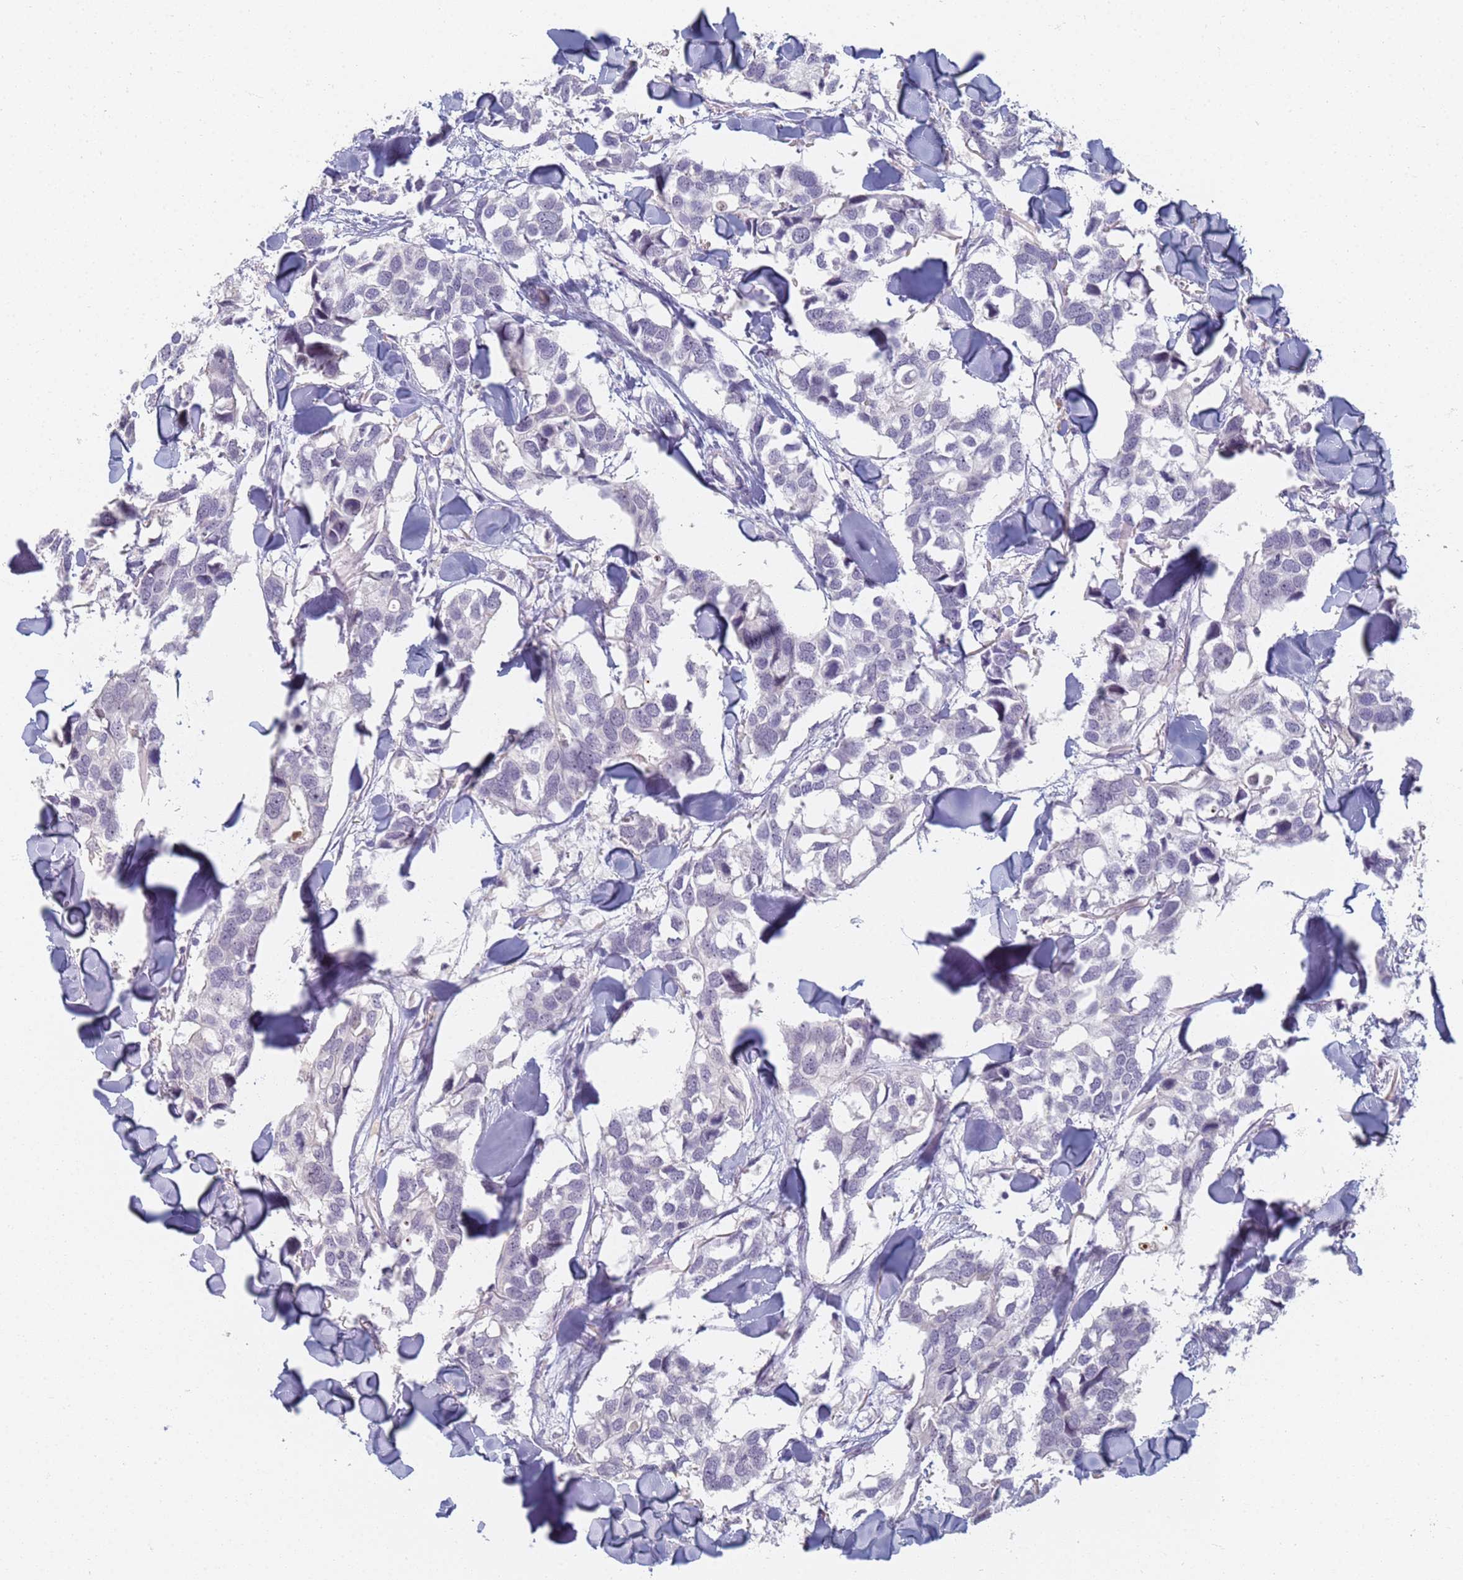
{"staining": {"intensity": "negative", "quantity": "none", "location": "none"}, "tissue": "breast cancer", "cell_type": "Tumor cells", "image_type": "cancer", "snomed": [{"axis": "morphology", "description": "Duct carcinoma"}, {"axis": "topography", "description": "Breast"}], "caption": "Breast cancer (infiltrating ductal carcinoma) was stained to show a protein in brown. There is no significant positivity in tumor cells. Nuclei are stained in blue.", "gene": "SLC38A9", "patient": {"sex": "female", "age": 83}}